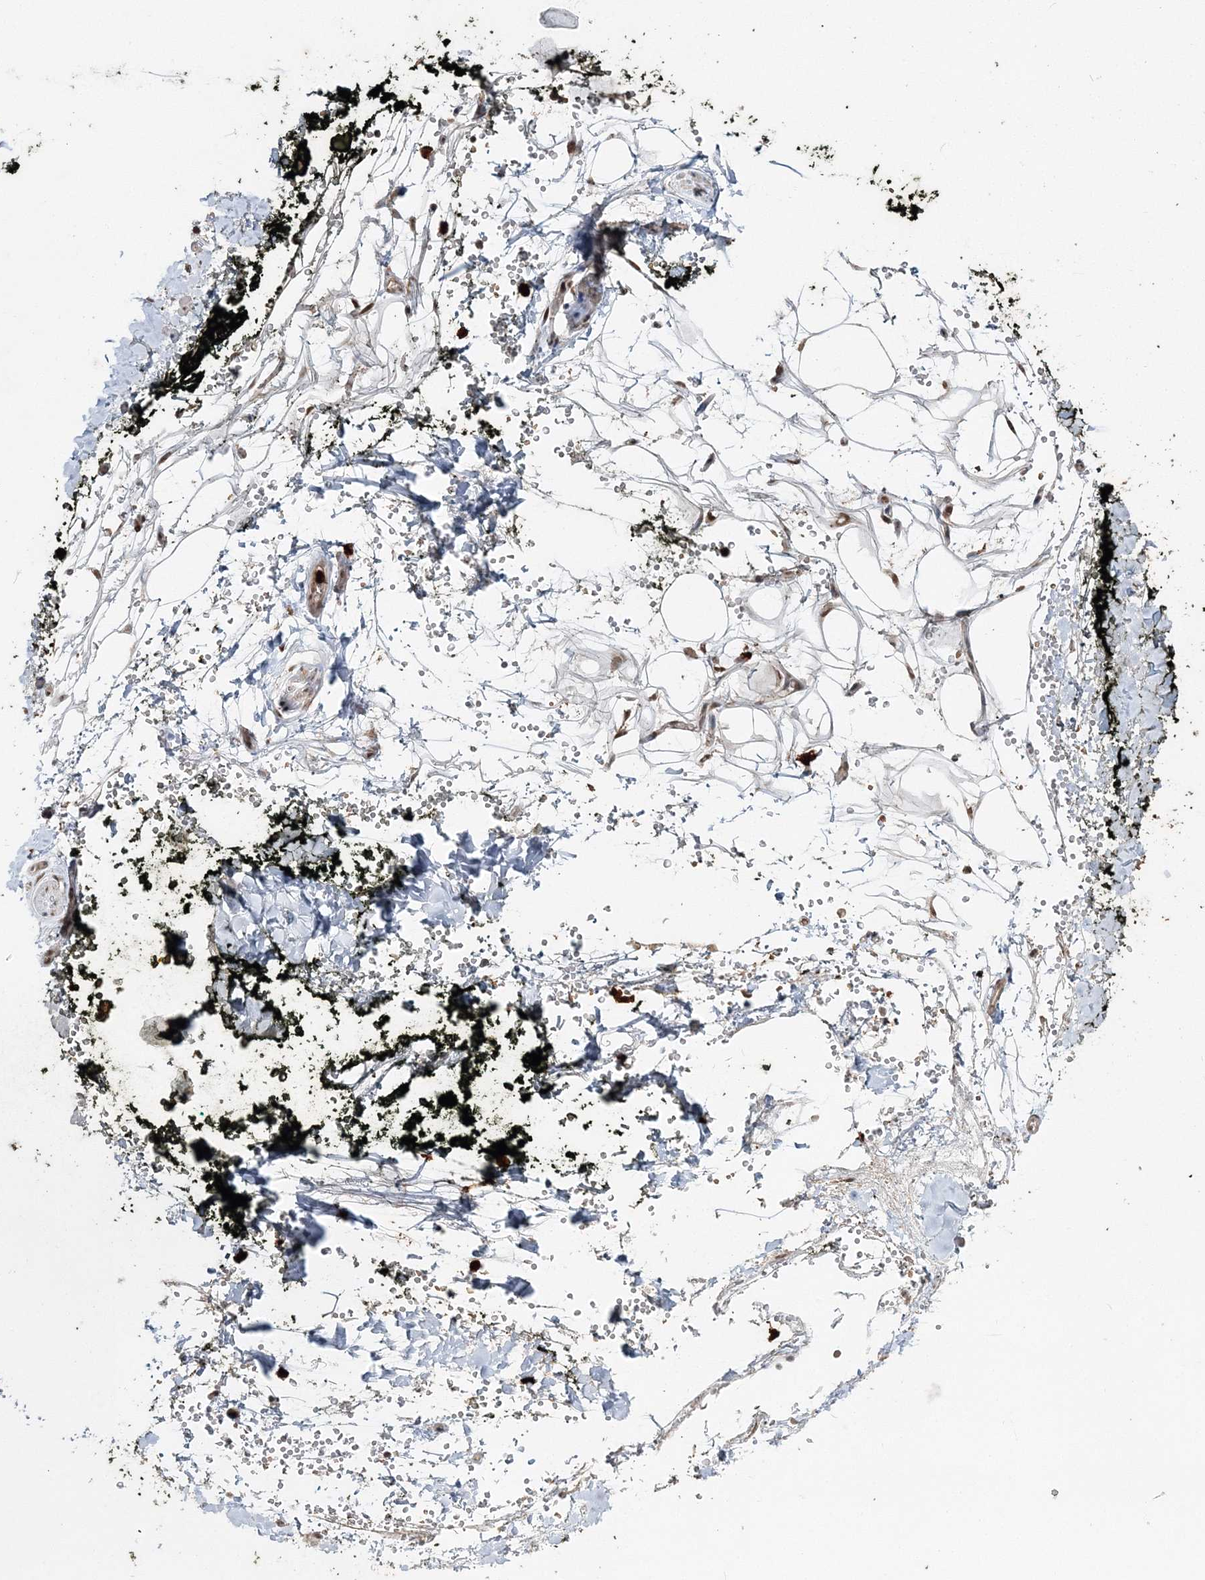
{"staining": {"intensity": "strong", "quantity": "25%-75%", "location": "nuclear"}, "tissue": "adipose tissue", "cell_type": "Adipocytes", "image_type": "normal", "snomed": [{"axis": "morphology", "description": "Normal tissue, NOS"}, {"axis": "morphology", "description": "Adenocarcinoma, NOS"}, {"axis": "topography", "description": "Pancreas"}, {"axis": "topography", "description": "Peripheral nerve tissue"}], "caption": "Strong nuclear protein expression is present in approximately 25%-75% of adipocytes in adipose tissue. The staining is performed using DAB (3,3'-diaminobenzidine) brown chromogen to label protein expression. The nuclei are counter-stained blue using hematoxylin.", "gene": "ENSG00000290315", "patient": {"sex": "male", "age": 59}}